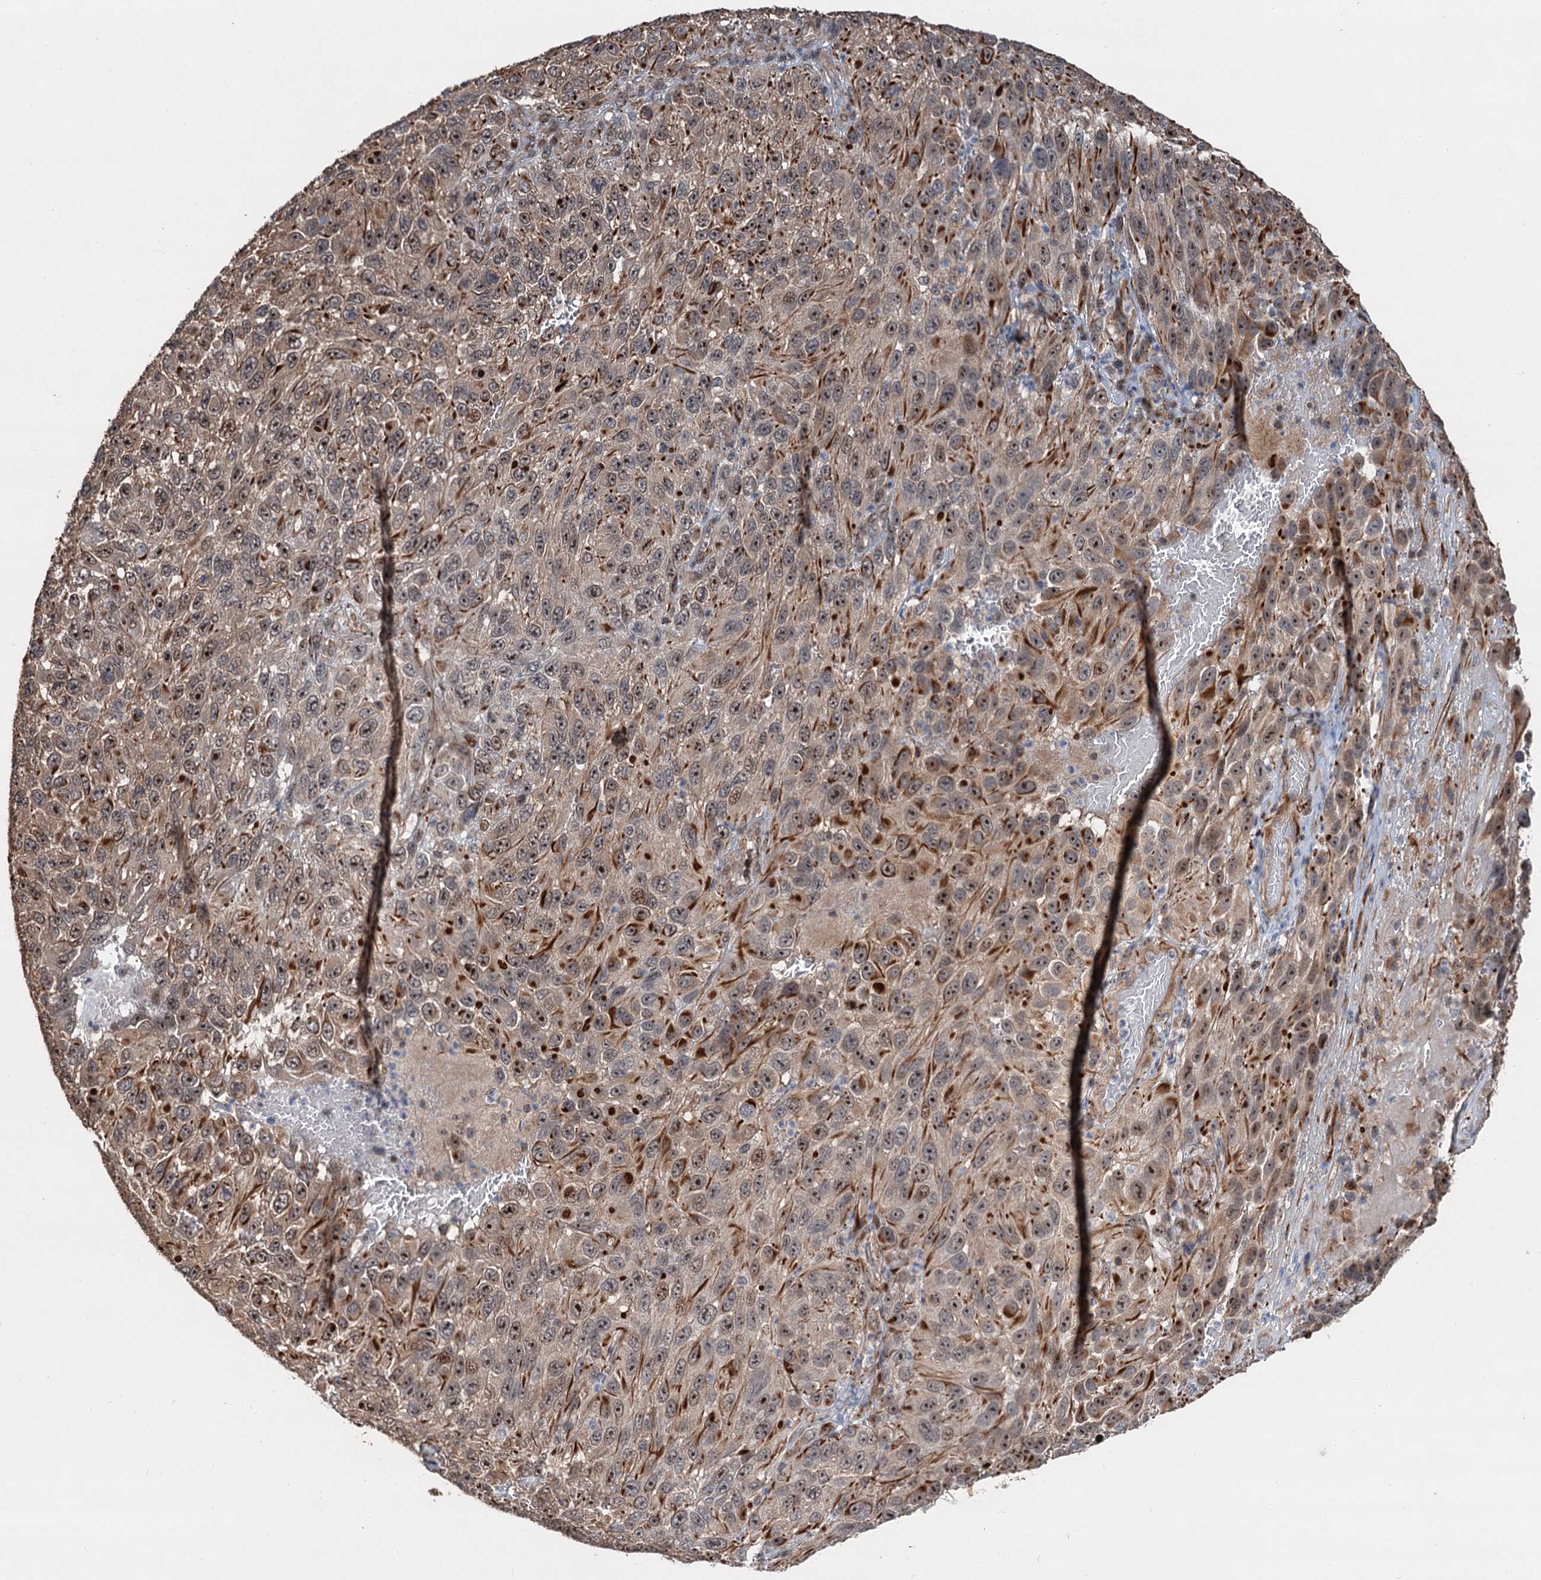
{"staining": {"intensity": "strong", "quantity": "<25%", "location": "cytoplasmic/membranous,nuclear"}, "tissue": "melanoma", "cell_type": "Tumor cells", "image_type": "cancer", "snomed": [{"axis": "morphology", "description": "Normal tissue, NOS"}, {"axis": "morphology", "description": "Malignant melanoma, NOS"}, {"axis": "topography", "description": "Skin"}], "caption": "Melanoma stained for a protein reveals strong cytoplasmic/membranous and nuclear positivity in tumor cells. (brown staining indicates protein expression, while blue staining denotes nuclei).", "gene": "TMA16", "patient": {"sex": "female", "age": 96}}